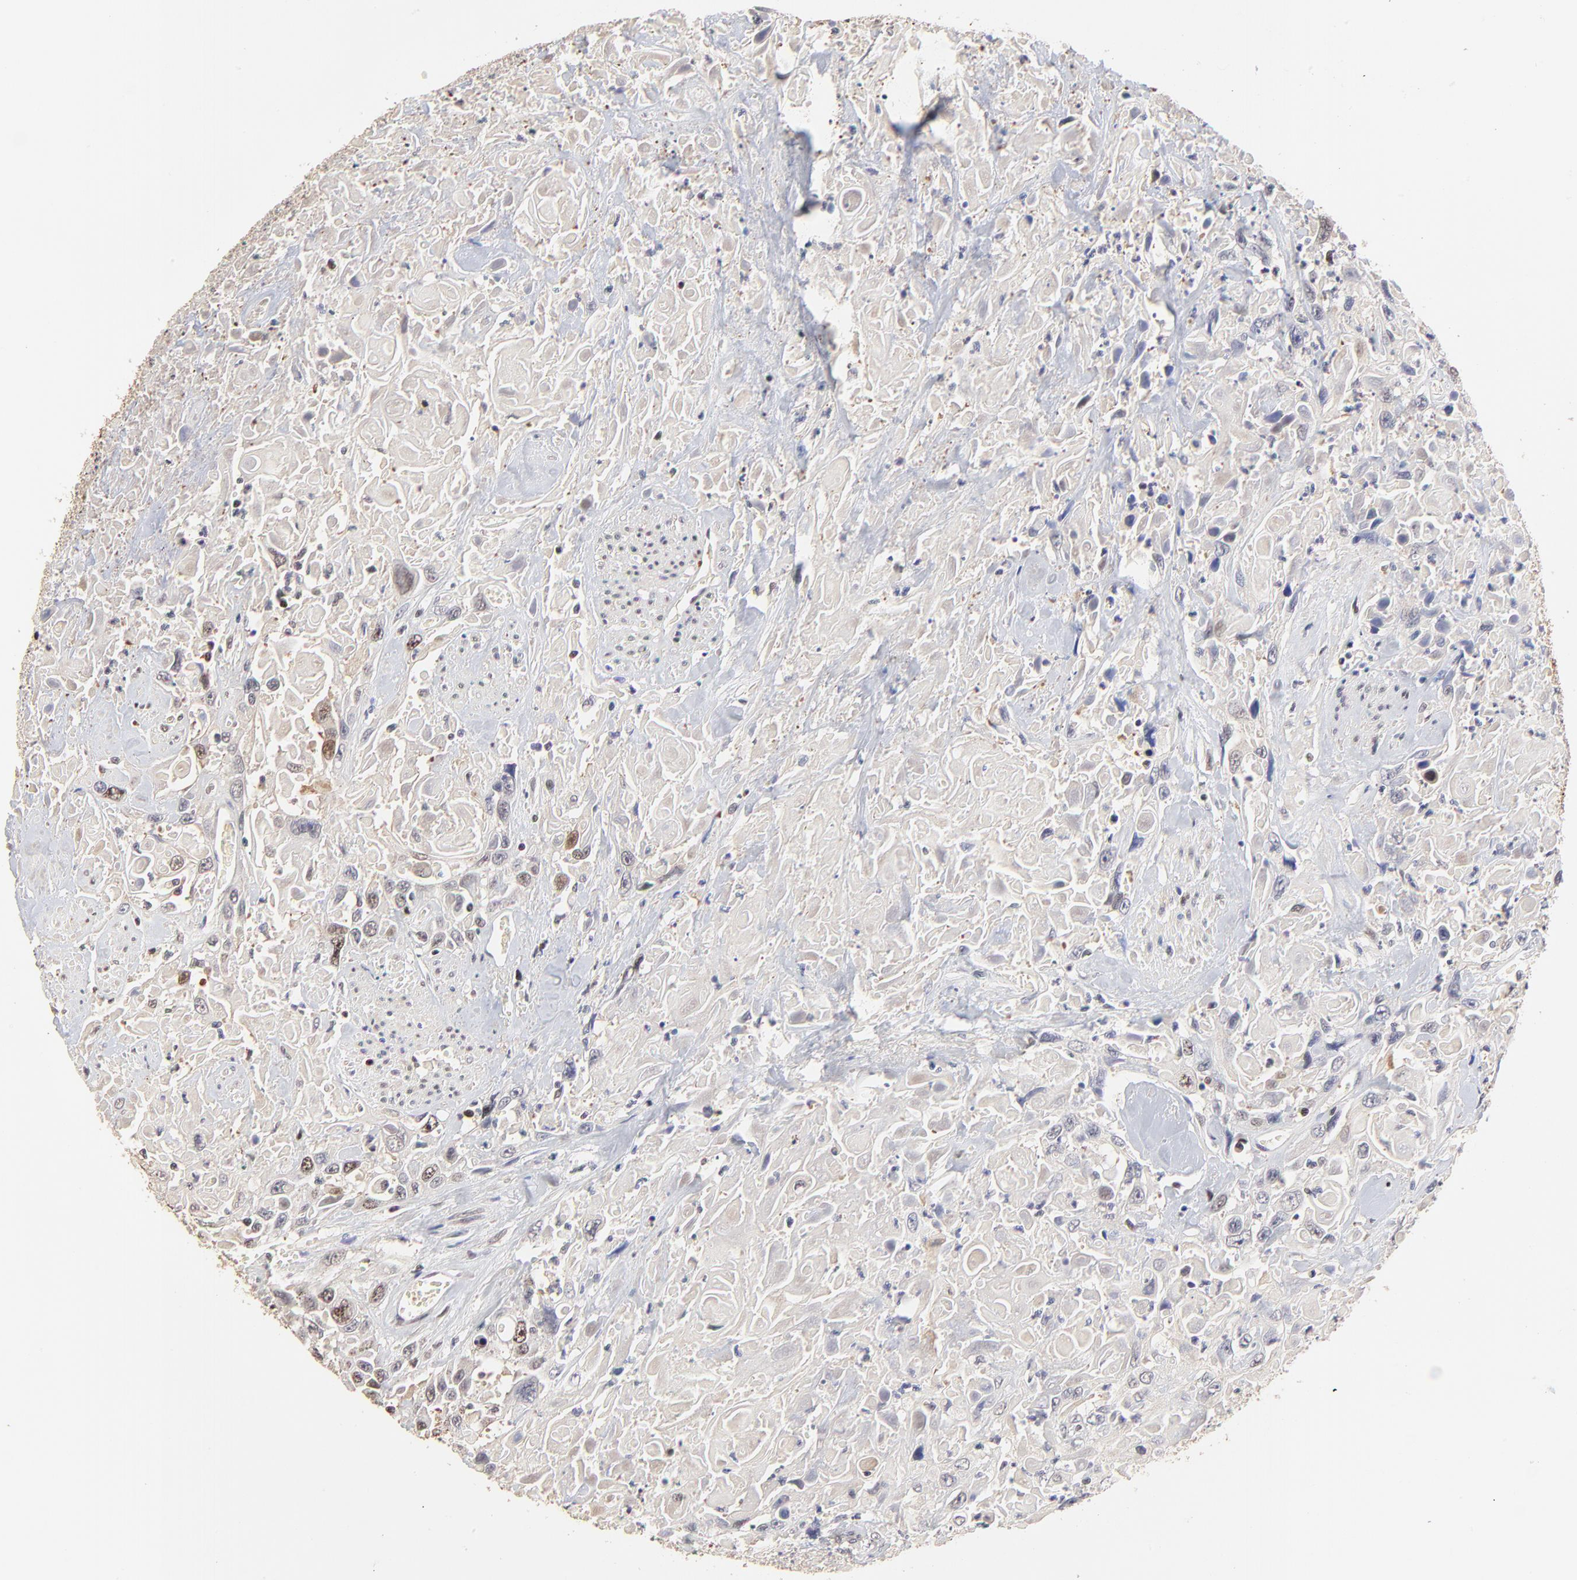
{"staining": {"intensity": "moderate", "quantity": "<25%", "location": "nuclear"}, "tissue": "urothelial cancer", "cell_type": "Tumor cells", "image_type": "cancer", "snomed": [{"axis": "morphology", "description": "Urothelial carcinoma, High grade"}, {"axis": "topography", "description": "Urinary bladder"}], "caption": "Protein expression analysis of human urothelial cancer reveals moderate nuclear expression in about <25% of tumor cells.", "gene": "BIRC5", "patient": {"sex": "female", "age": 84}}